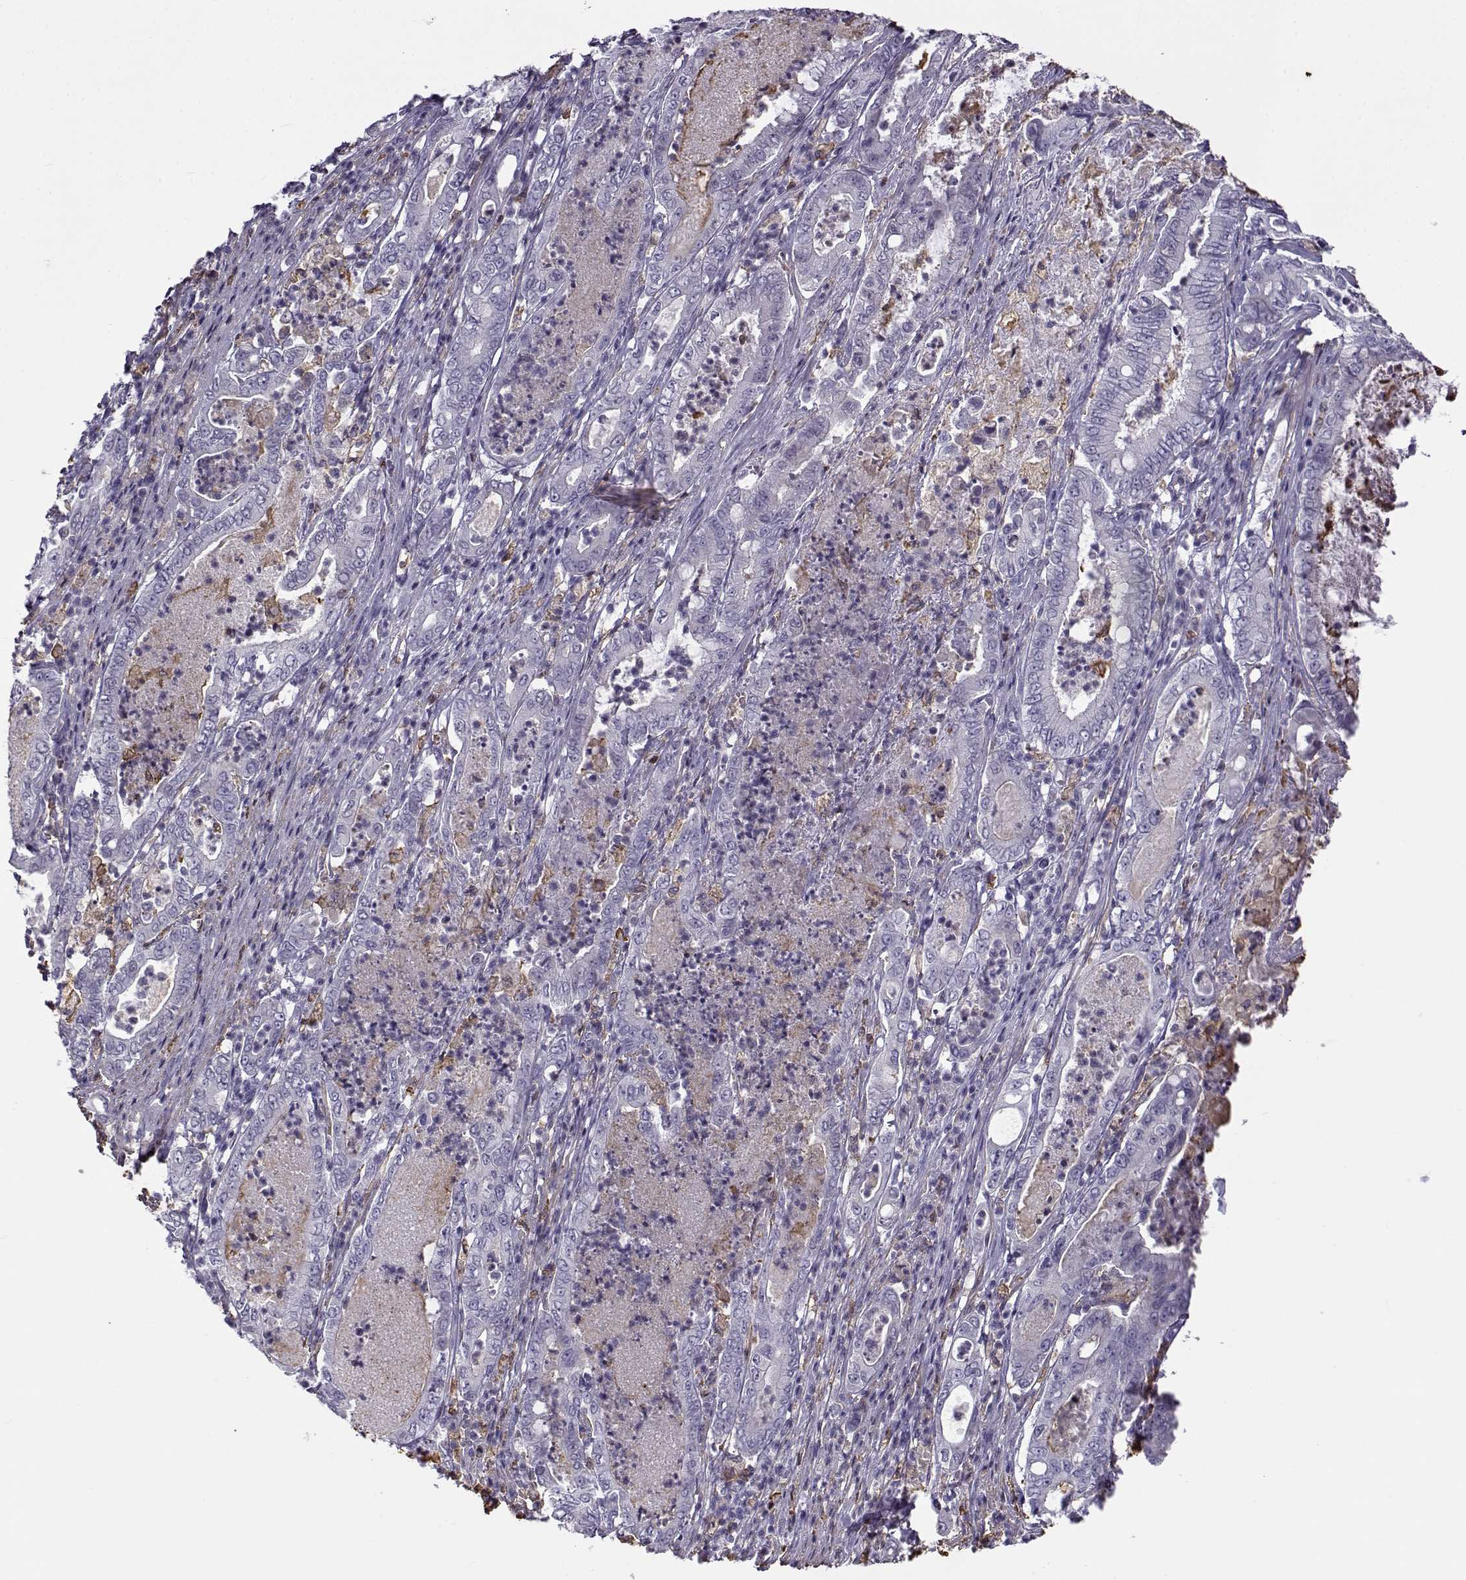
{"staining": {"intensity": "negative", "quantity": "none", "location": "none"}, "tissue": "pancreatic cancer", "cell_type": "Tumor cells", "image_type": "cancer", "snomed": [{"axis": "morphology", "description": "Adenocarcinoma, NOS"}, {"axis": "topography", "description": "Pancreas"}], "caption": "Immunohistochemistry (IHC) of pancreatic cancer (adenocarcinoma) exhibits no positivity in tumor cells.", "gene": "UCP3", "patient": {"sex": "male", "age": 71}}